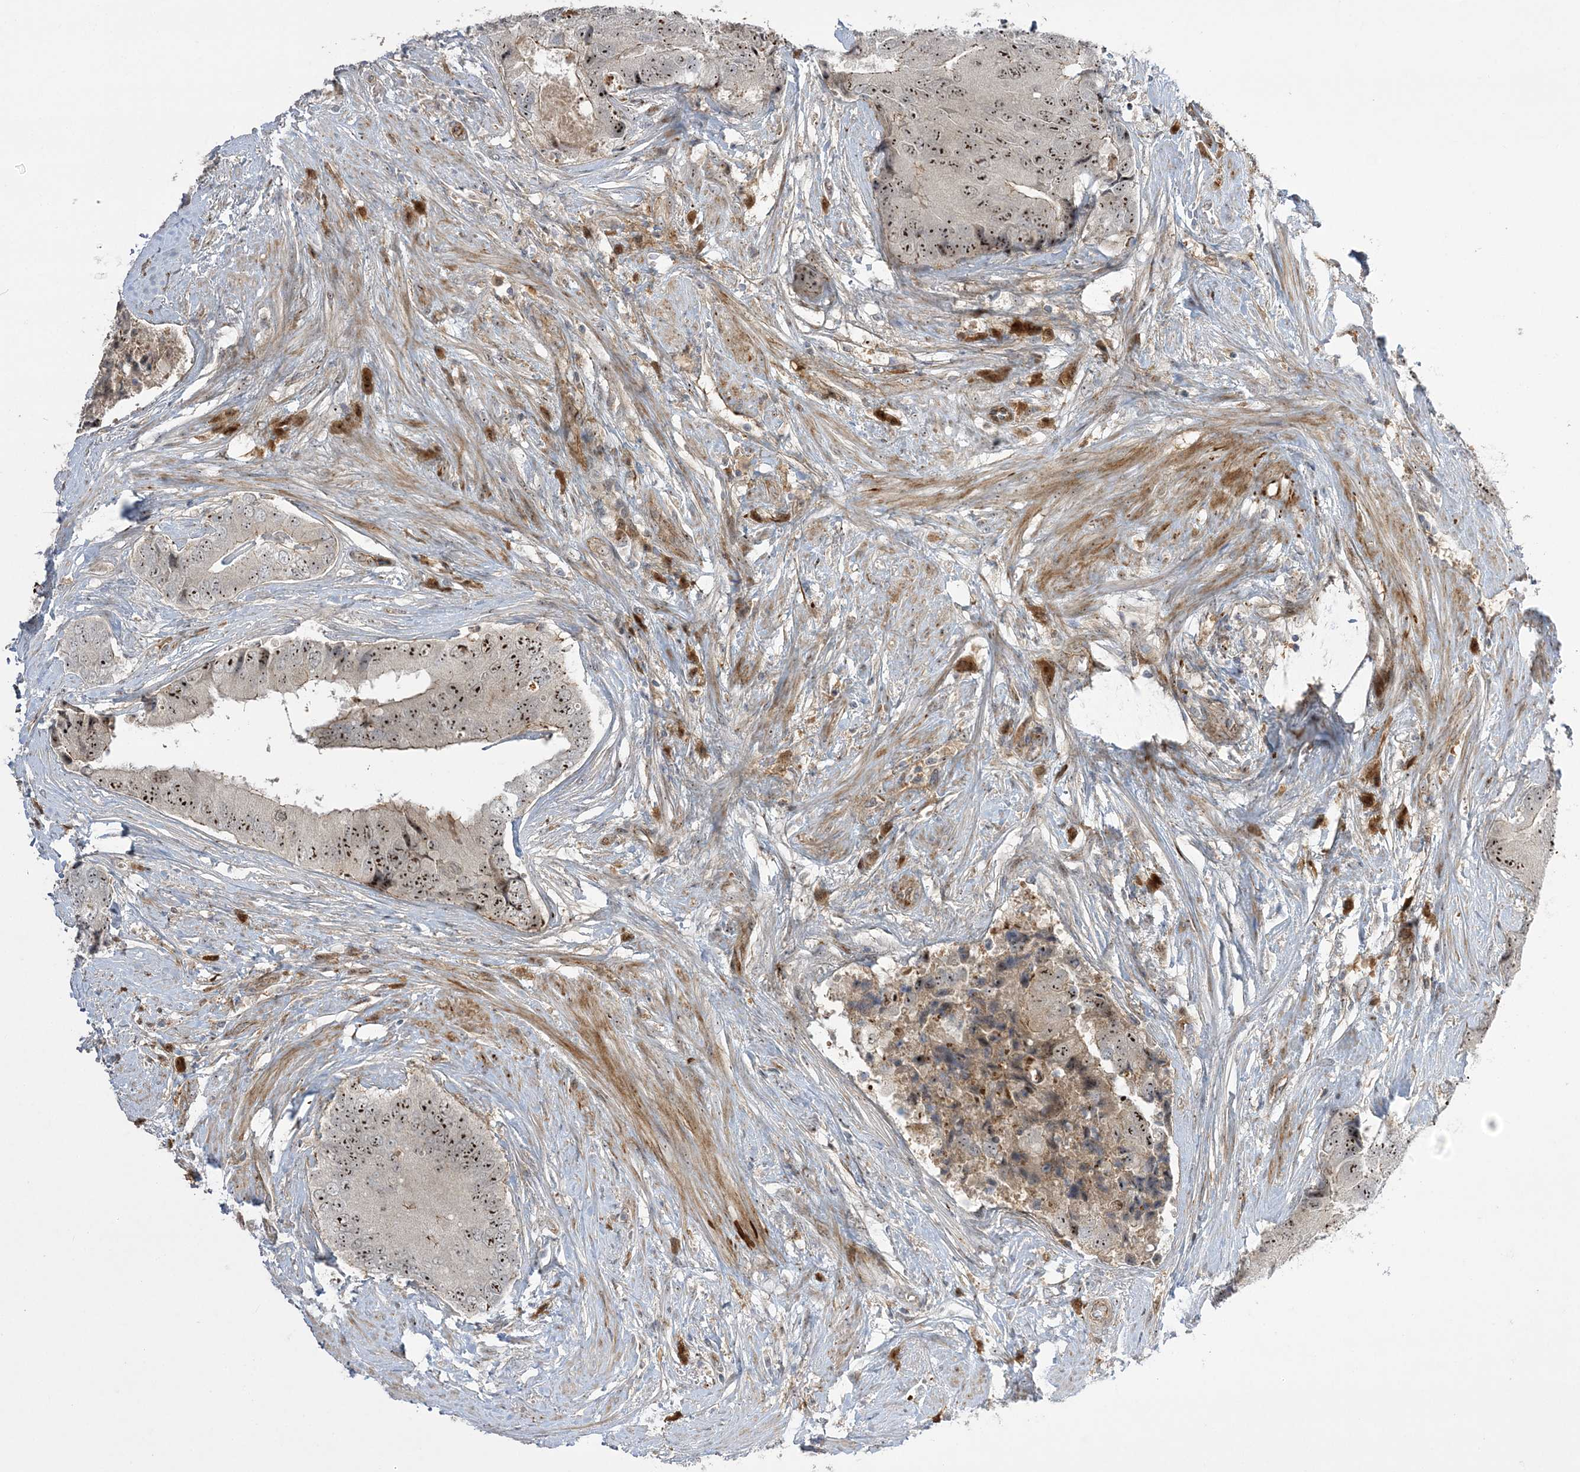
{"staining": {"intensity": "strong", "quantity": ">75%", "location": "nuclear"}, "tissue": "prostate cancer", "cell_type": "Tumor cells", "image_type": "cancer", "snomed": [{"axis": "morphology", "description": "Adenocarcinoma, High grade"}, {"axis": "topography", "description": "Prostate"}], "caption": "IHC micrograph of neoplastic tissue: human high-grade adenocarcinoma (prostate) stained using IHC displays high levels of strong protein expression localized specifically in the nuclear of tumor cells, appearing as a nuclear brown color.", "gene": "NPM3", "patient": {"sex": "male", "age": 70}}